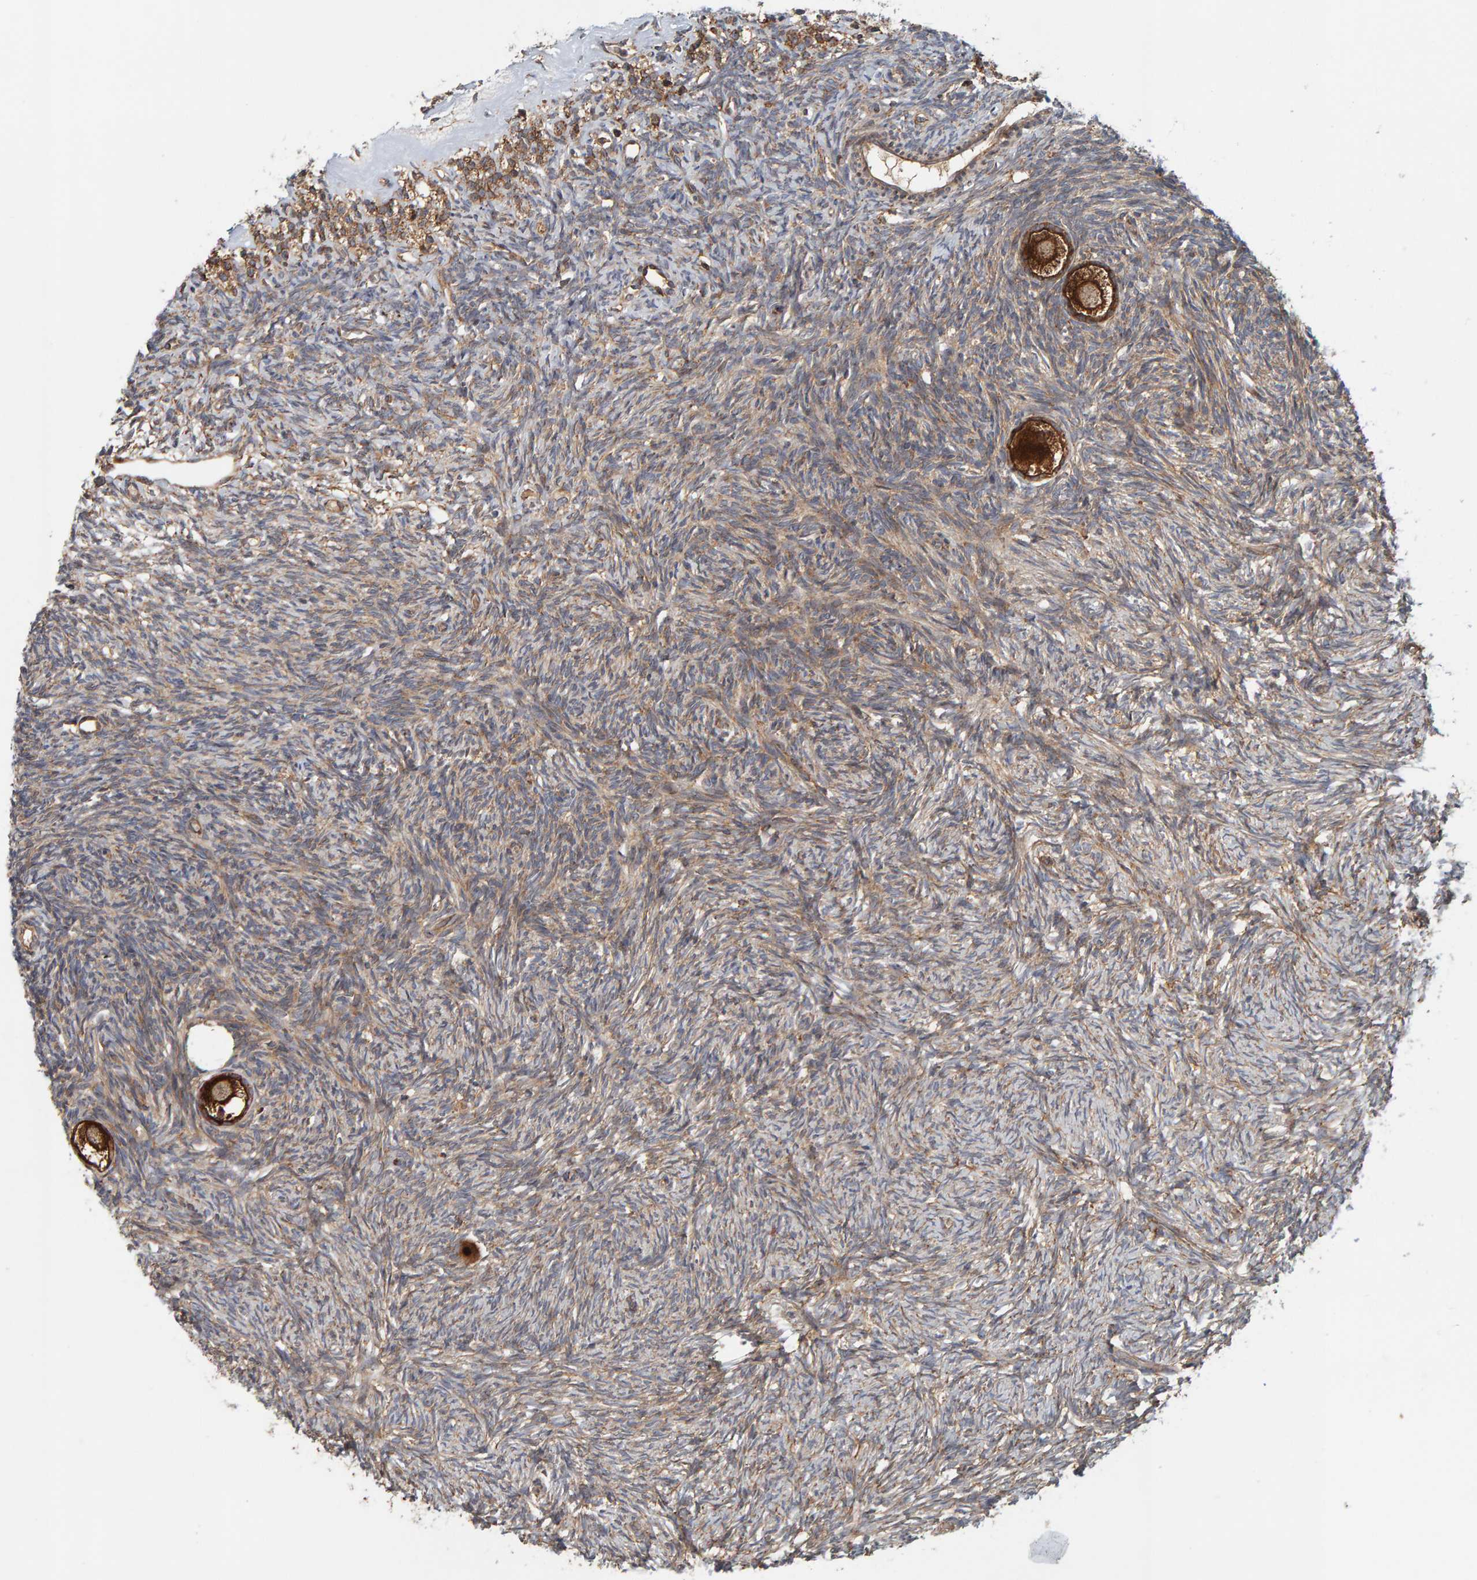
{"staining": {"intensity": "strong", "quantity": ">75%", "location": "cytoplasmic/membranous"}, "tissue": "ovary", "cell_type": "Follicle cells", "image_type": "normal", "snomed": [{"axis": "morphology", "description": "Normal tissue, NOS"}, {"axis": "topography", "description": "Ovary"}], "caption": "Protein expression by immunohistochemistry (IHC) exhibits strong cytoplasmic/membranous expression in approximately >75% of follicle cells in normal ovary.", "gene": "BAIAP2", "patient": {"sex": "female", "age": 34}}